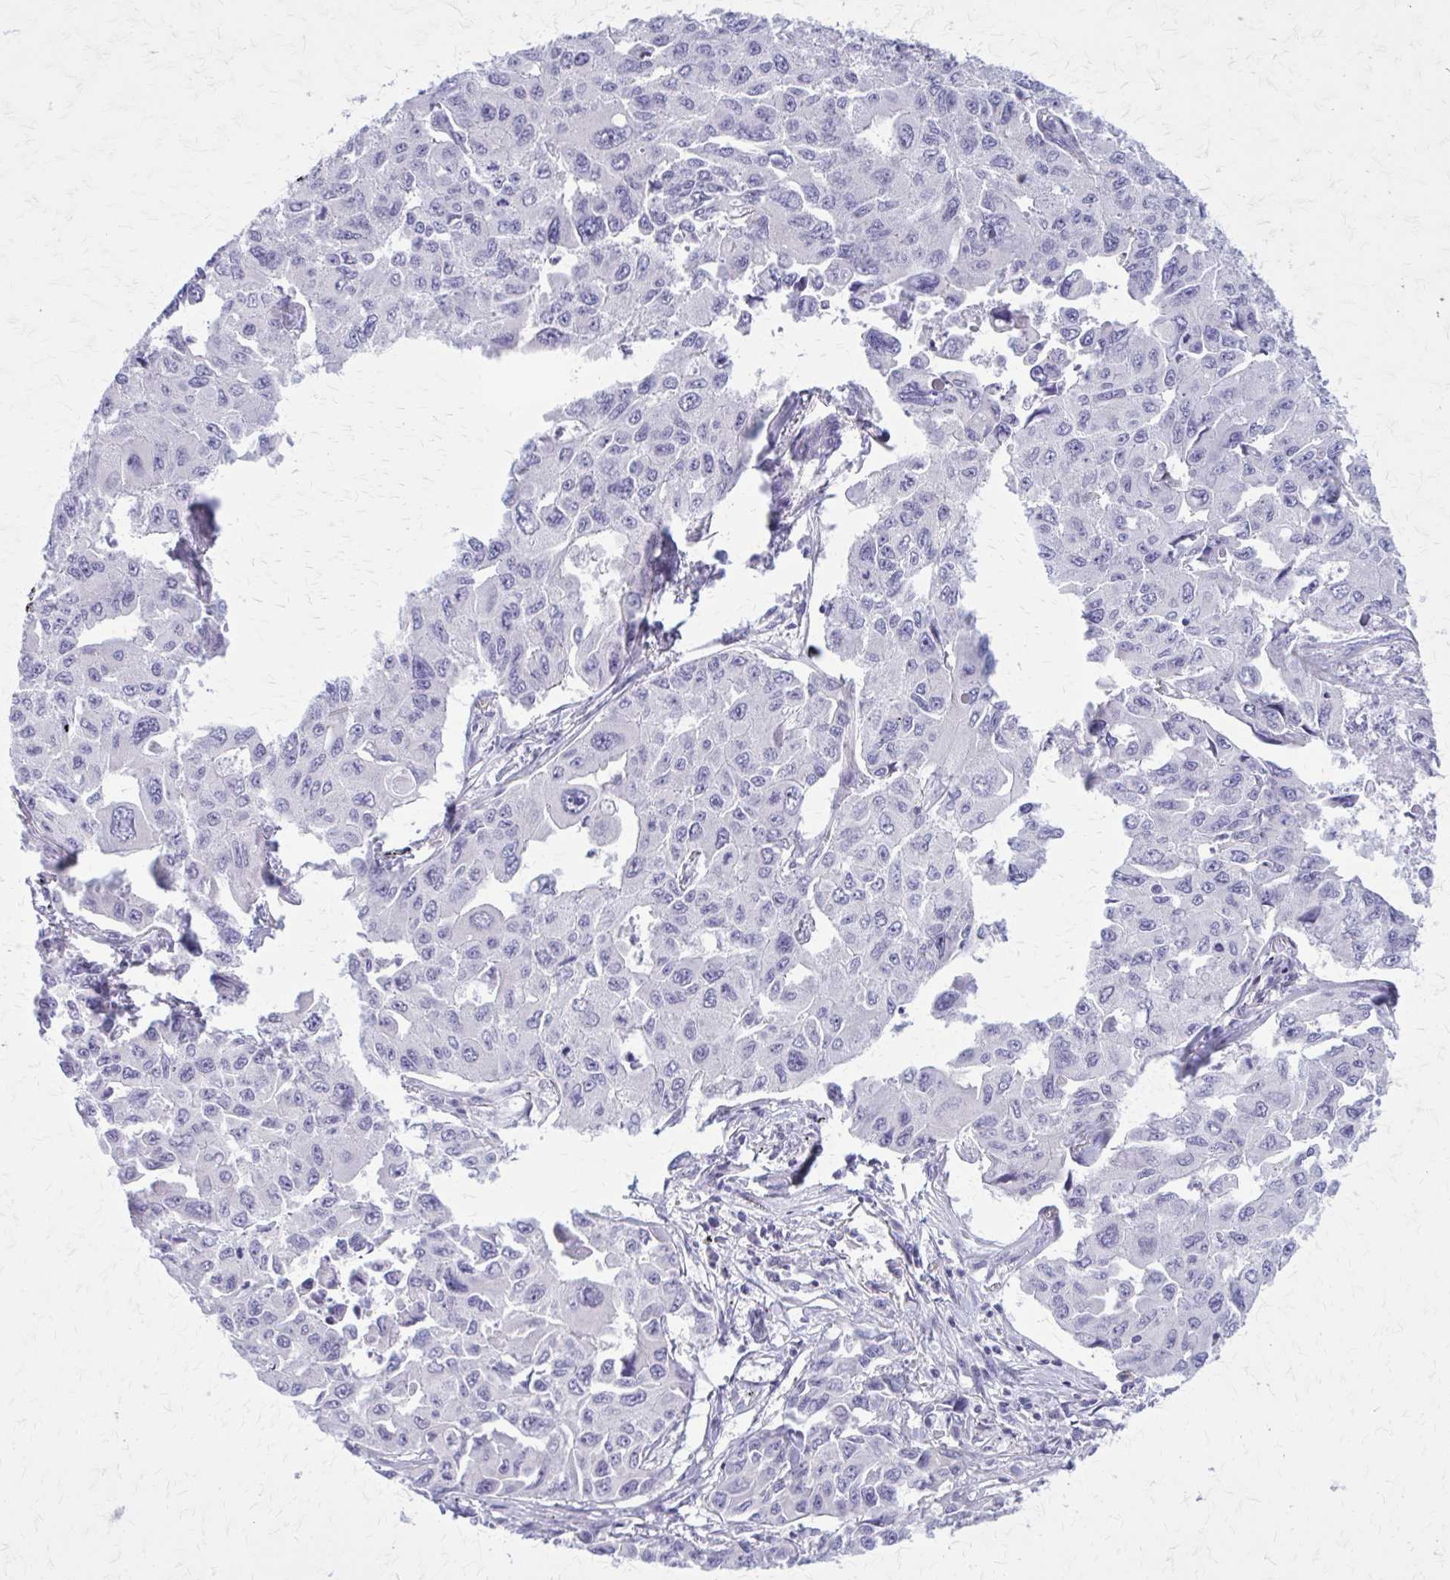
{"staining": {"intensity": "negative", "quantity": "none", "location": "none"}, "tissue": "lung cancer", "cell_type": "Tumor cells", "image_type": "cancer", "snomed": [{"axis": "morphology", "description": "Adenocarcinoma, NOS"}, {"axis": "topography", "description": "Lung"}], "caption": "Immunohistochemistry image of neoplastic tissue: human lung cancer stained with DAB displays no significant protein staining in tumor cells.", "gene": "PITPNM1", "patient": {"sex": "male", "age": 64}}